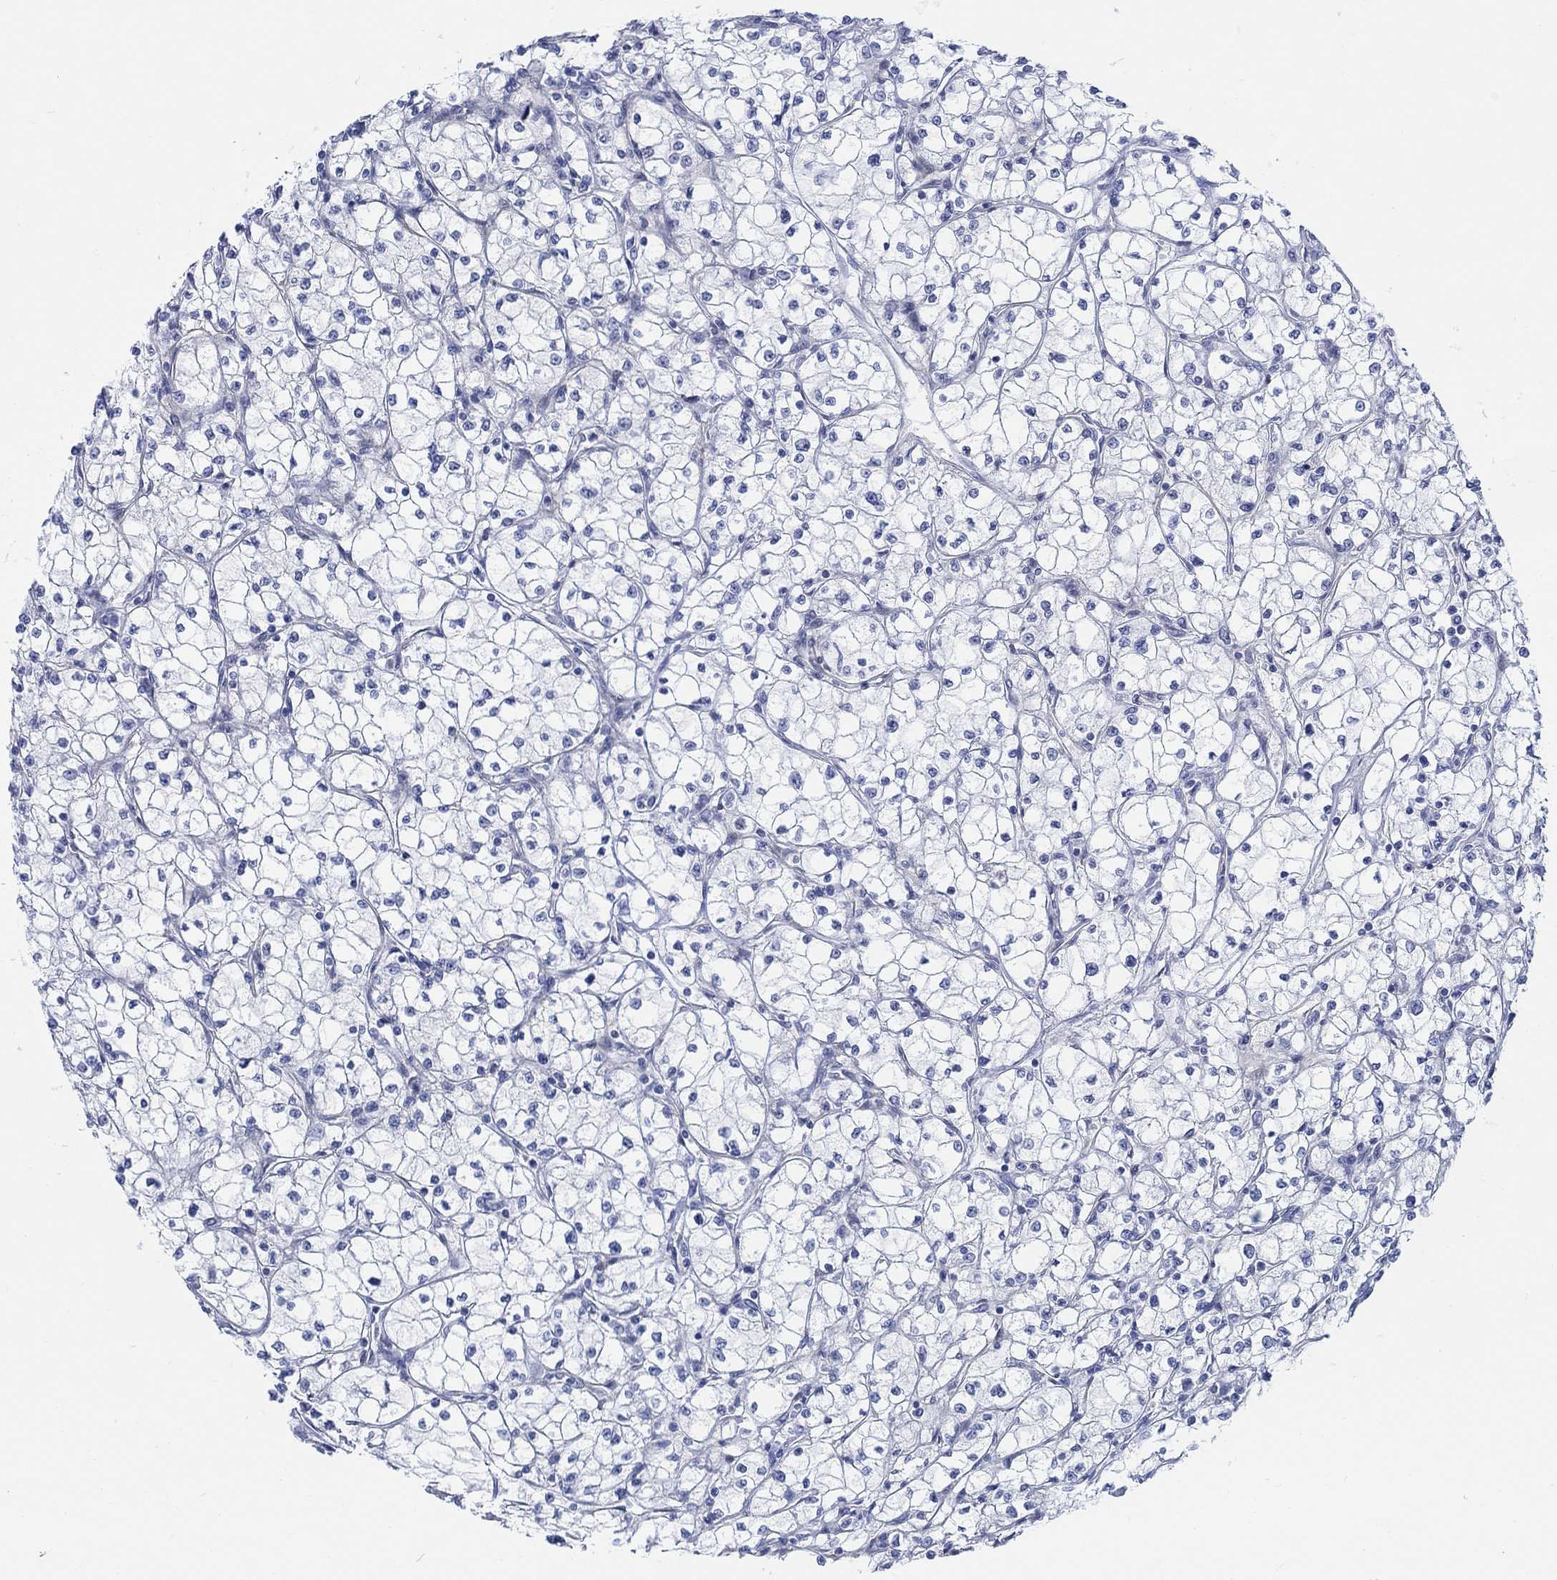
{"staining": {"intensity": "negative", "quantity": "none", "location": "none"}, "tissue": "renal cancer", "cell_type": "Tumor cells", "image_type": "cancer", "snomed": [{"axis": "morphology", "description": "Adenocarcinoma, NOS"}, {"axis": "topography", "description": "Kidney"}], "caption": "Tumor cells are negative for protein expression in human renal adenocarcinoma.", "gene": "TLDC2", "patient": {"sex": "male", "age": 67}}